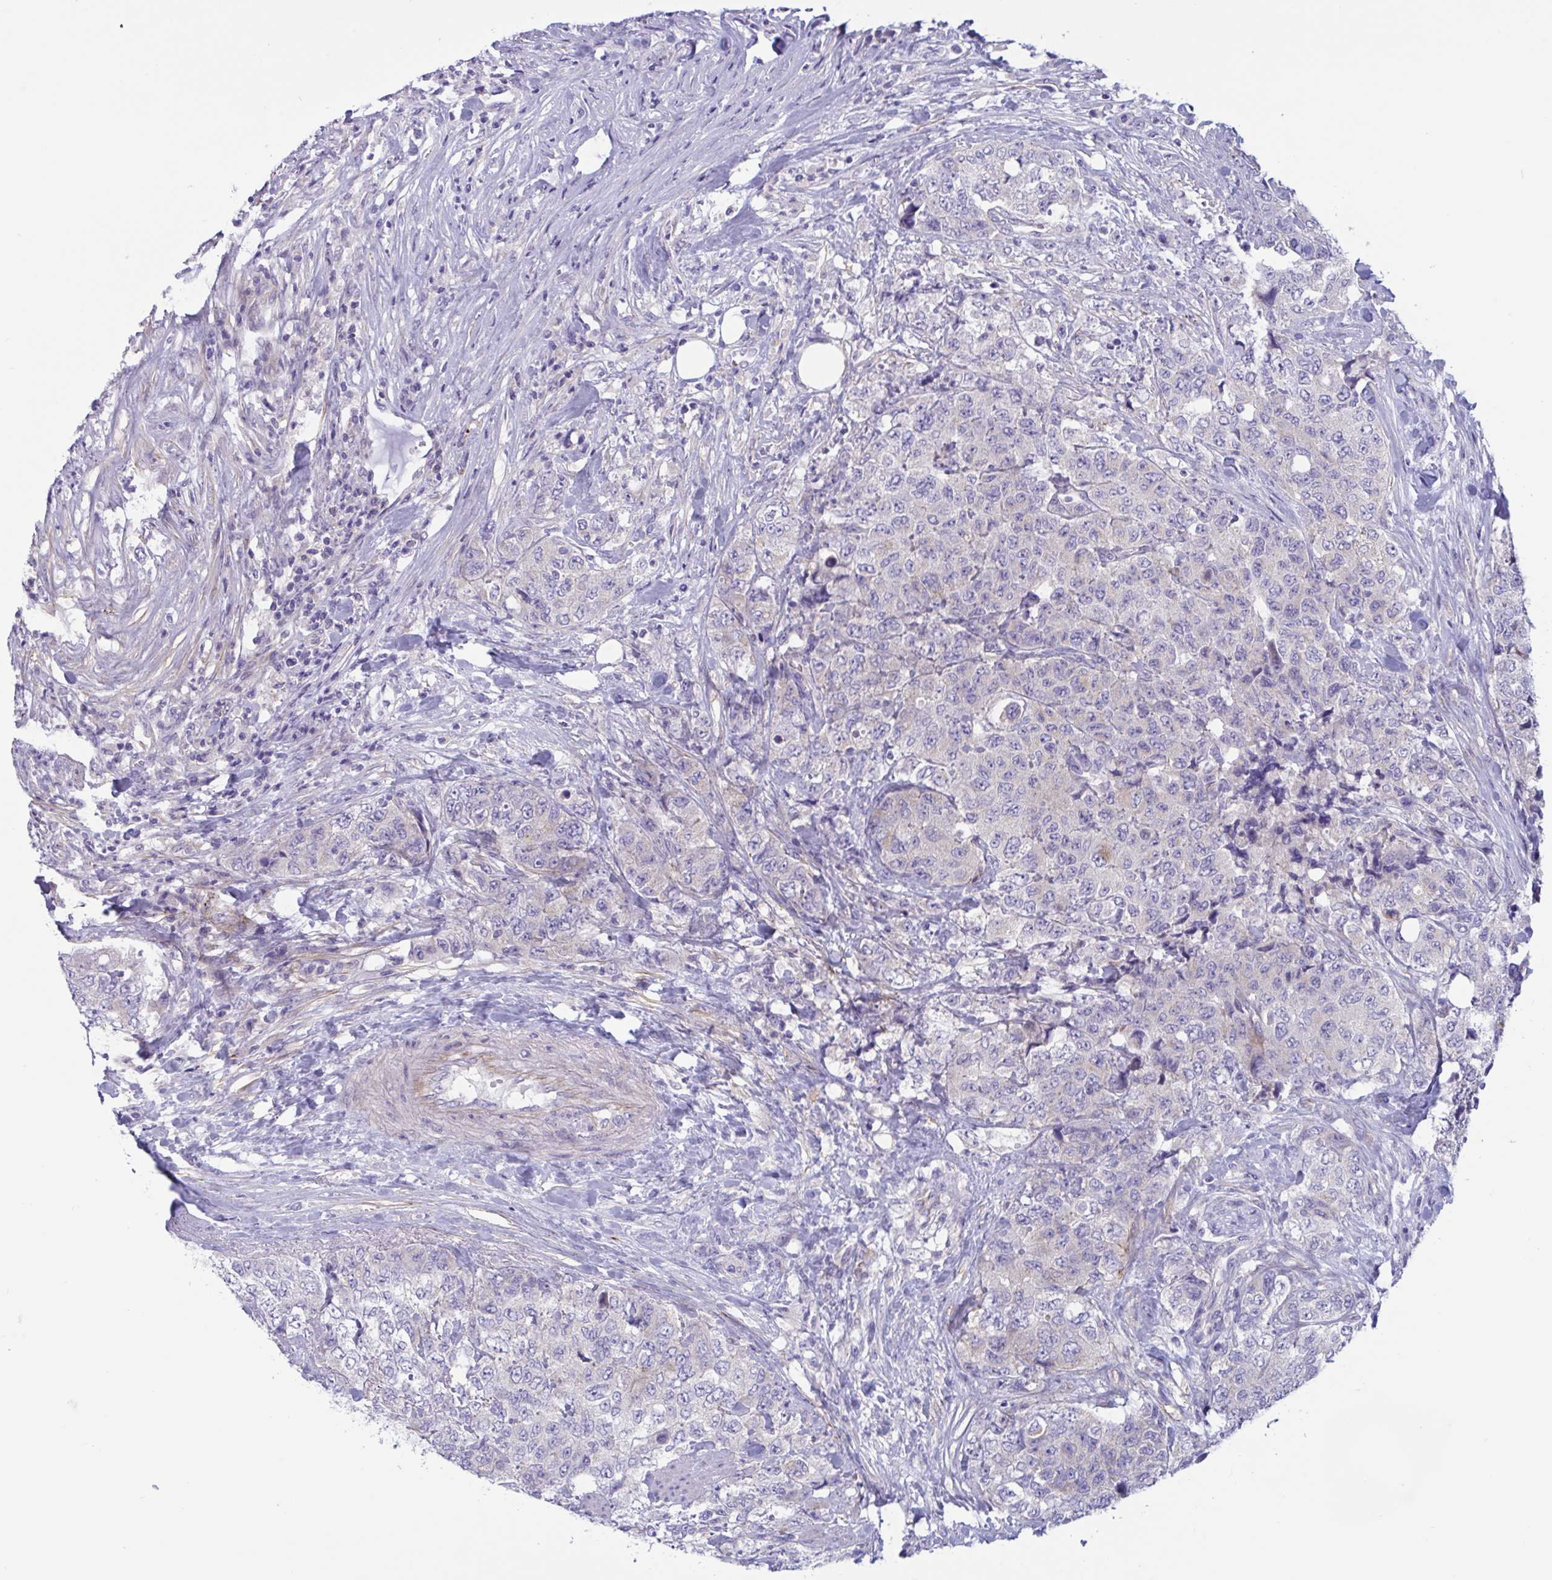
{"staining": {"intensity": "negative", "quantity": "none", "location": "none"}, "tissue": "urothelial cancer", "cell_type": "Tumor cells", "image_type": "cancer", "snomed": [{"axis": "morphology", "description": "Urothelial carcinoma, High grade"}, {"axis": "topography", "description": "Urinary bladder"}], "caption": "Protein analysis of urothelial cancer displays no significant positivity in tumor cells.", "gene": "OXLD1", "patient": {"sex": "female", "age": 78}}